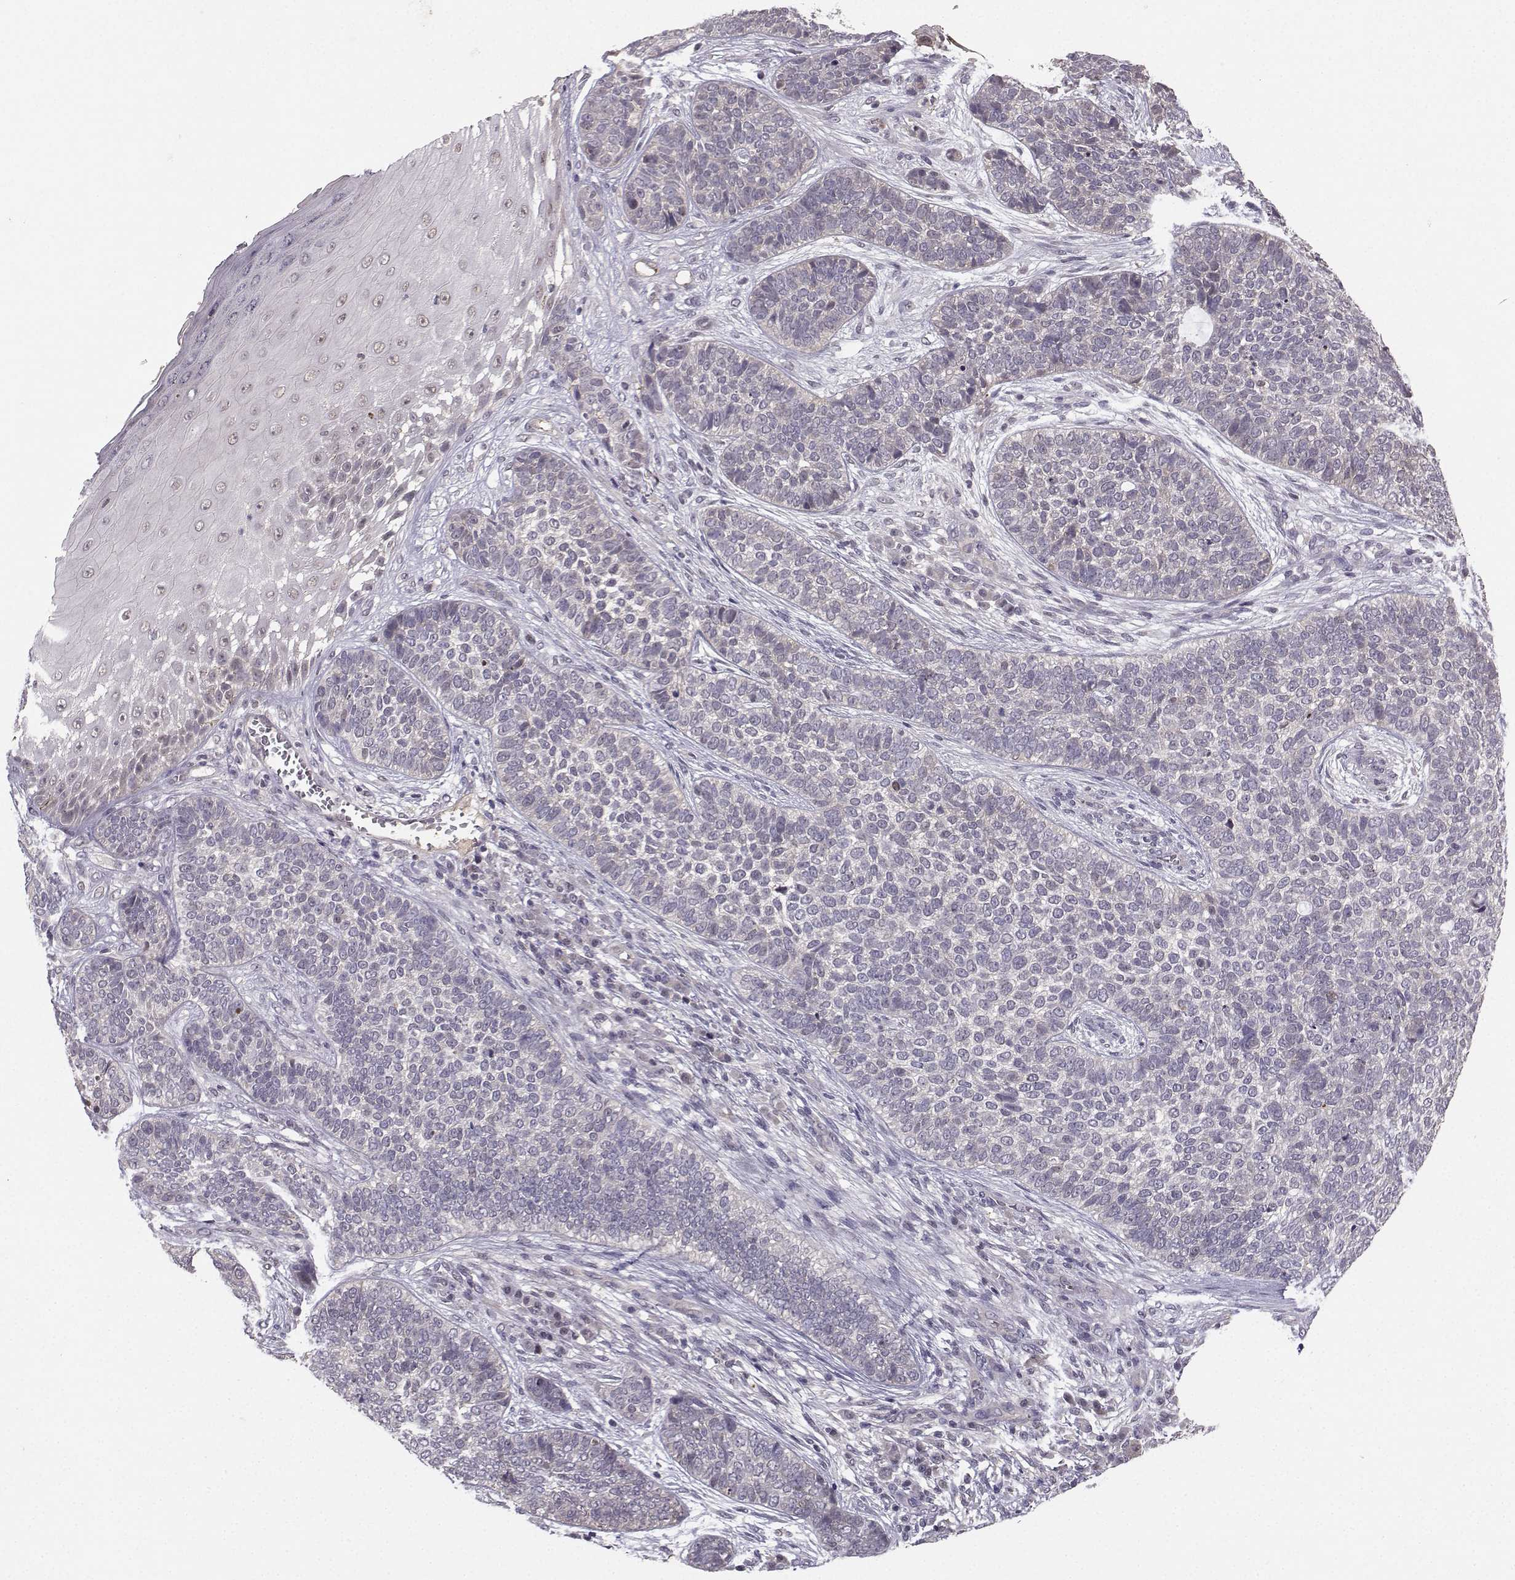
{"staining": {"intensity": "negative", "quantity": "none", "location": "none"}, "tissue": "skin cancer", "cell_type": "Tumor cells", "image_type": "cancer", "snomed": [{"axis": "morphology", "description": "Basal cell carcinoma"}, {"axis": "topography", "description": "Skin"}], "caption": "Micrograph shows no significant protein positivity in tumor cells of basal cell carcinoma (skin). (IHC, brightfield microscopy, high magnification).", "gene": "PKP2", "patient": {"sex": "female", "age": 69}}